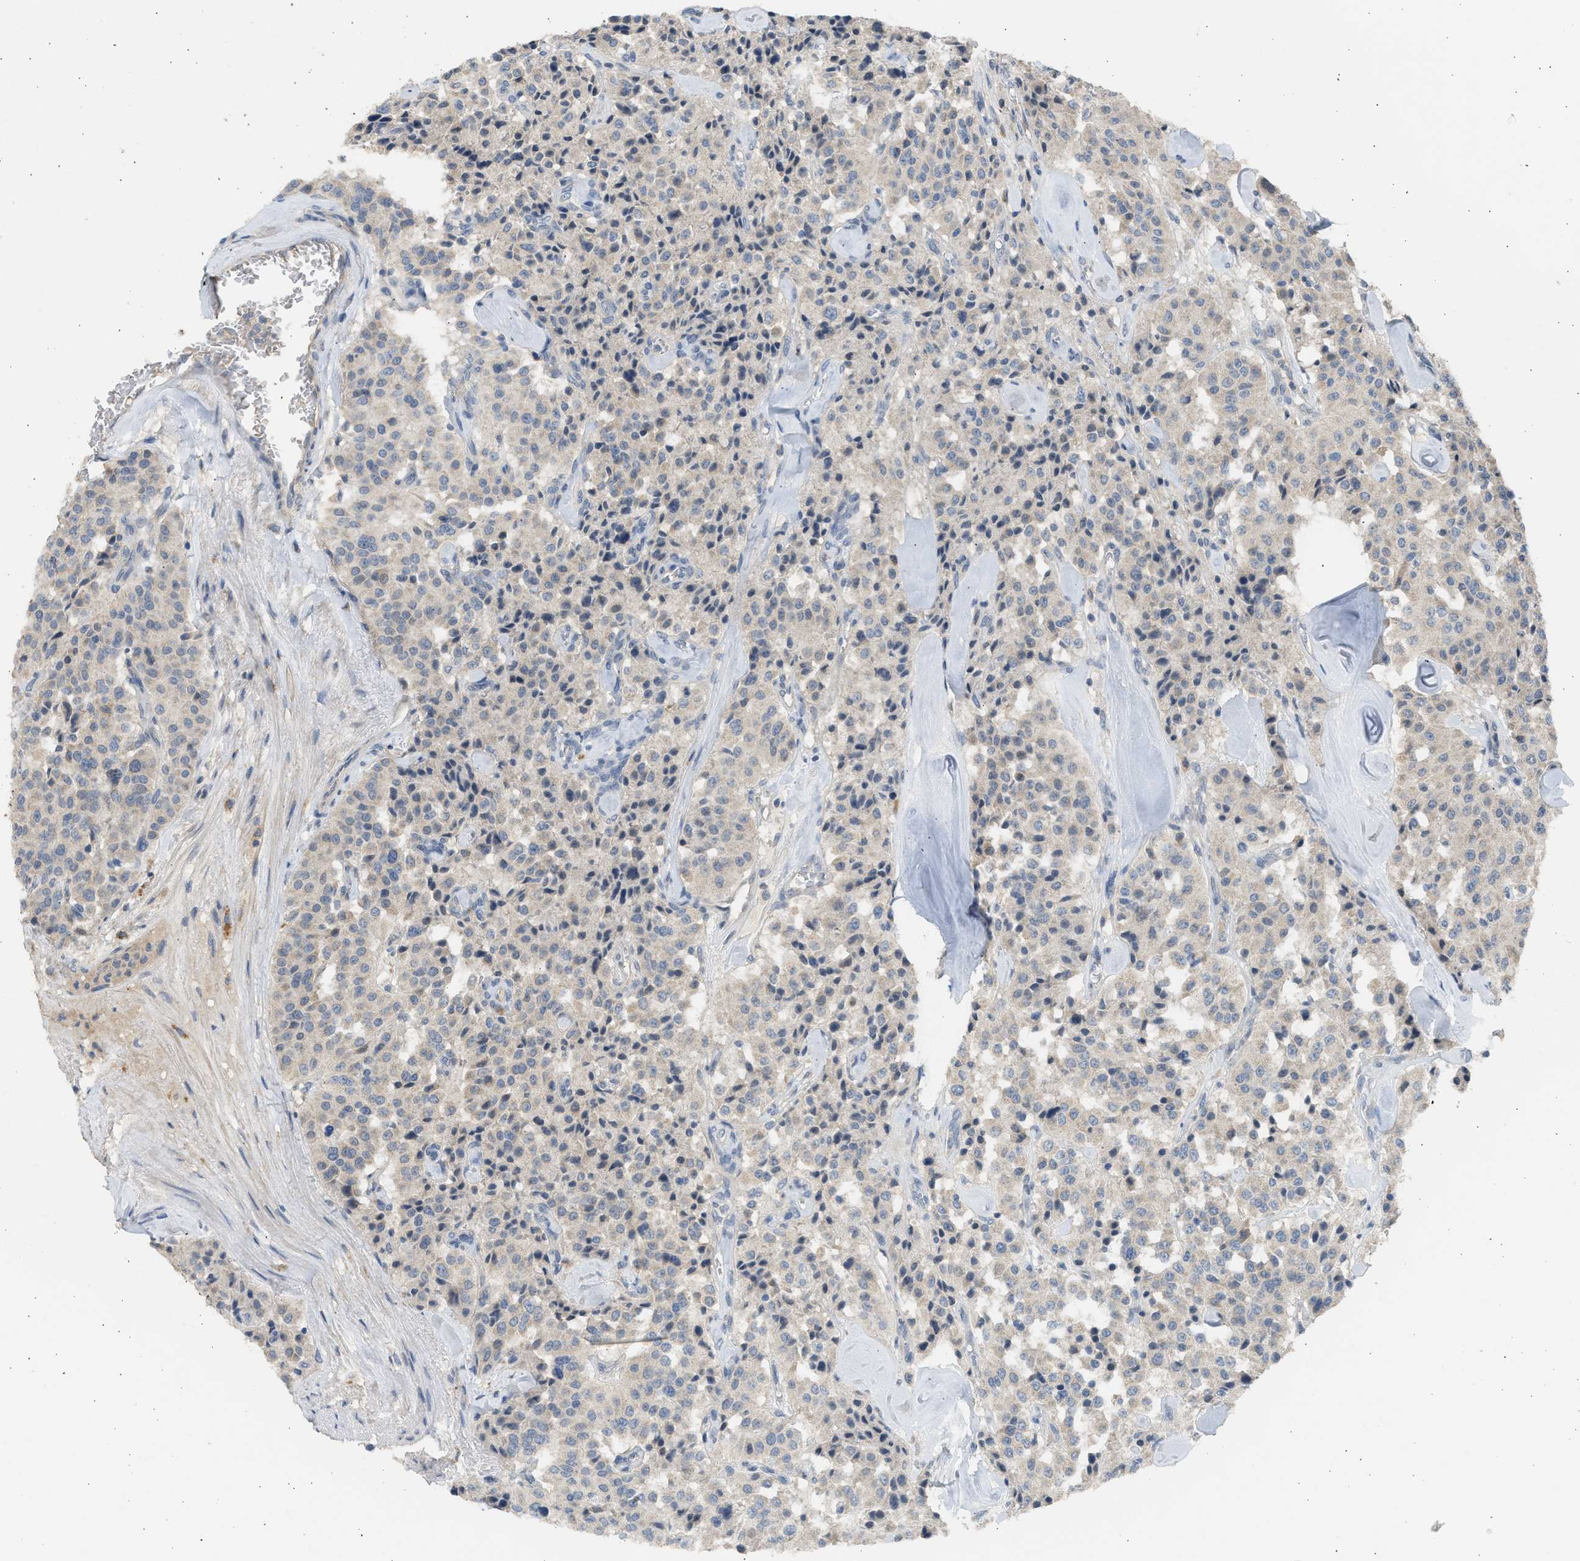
{"staining": {"intensity": "weak", "quantity": "<25%", "location": "cytoplasmic/membranous"}, "tissue": "carcinoid", "cell_type": "Tumor cells", "image_type": "cancer", "snomed": [{"axis": "morphology", "description": "Carcinoid, malignant, NOS"}, {"axis": "topography", "description": "Lung"}], "caption": "Carcinoid was stained to show a protein in brown. There is no significant staining in tumor cells.", "gene": "SULT2A1", "patient": {"sex": "male", "age": 30}}